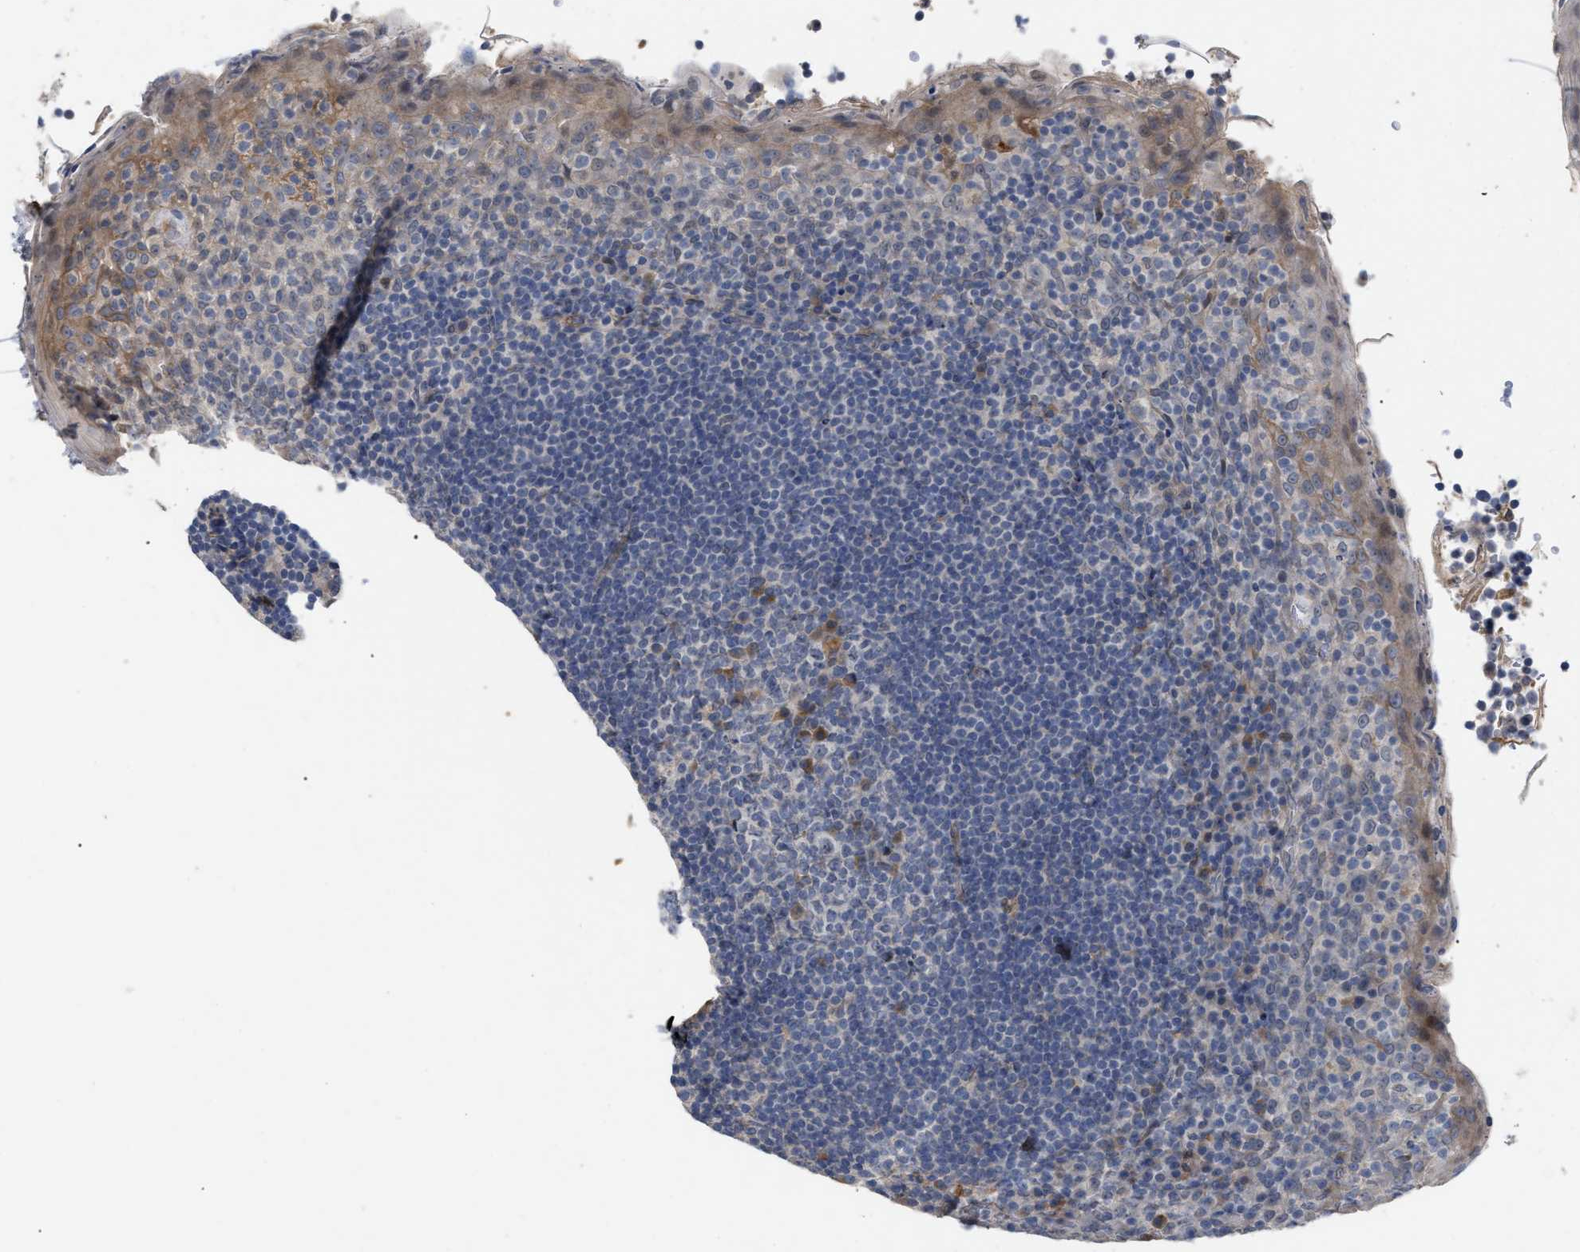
{"staining": {"intensity": "moderate", "quantity": "<25%", "location": "cytoplasmic/membranous"}, "tissue": "tonsil", "cell_type": "Germinal center cells", "image_type": "normal", "snomed": [{"axis": "morphology", "description": "Normal tissue, NOS"}, {"axis": "topography", "description": "Tonsil"}], "caption": "Normal tonsil reveals moderate cytoplasmic/membranous staining in approximately <25% of germinal center cells.", "gene": "ST6GALNAC6", "patient": {"sex": "male", "age": 17}}